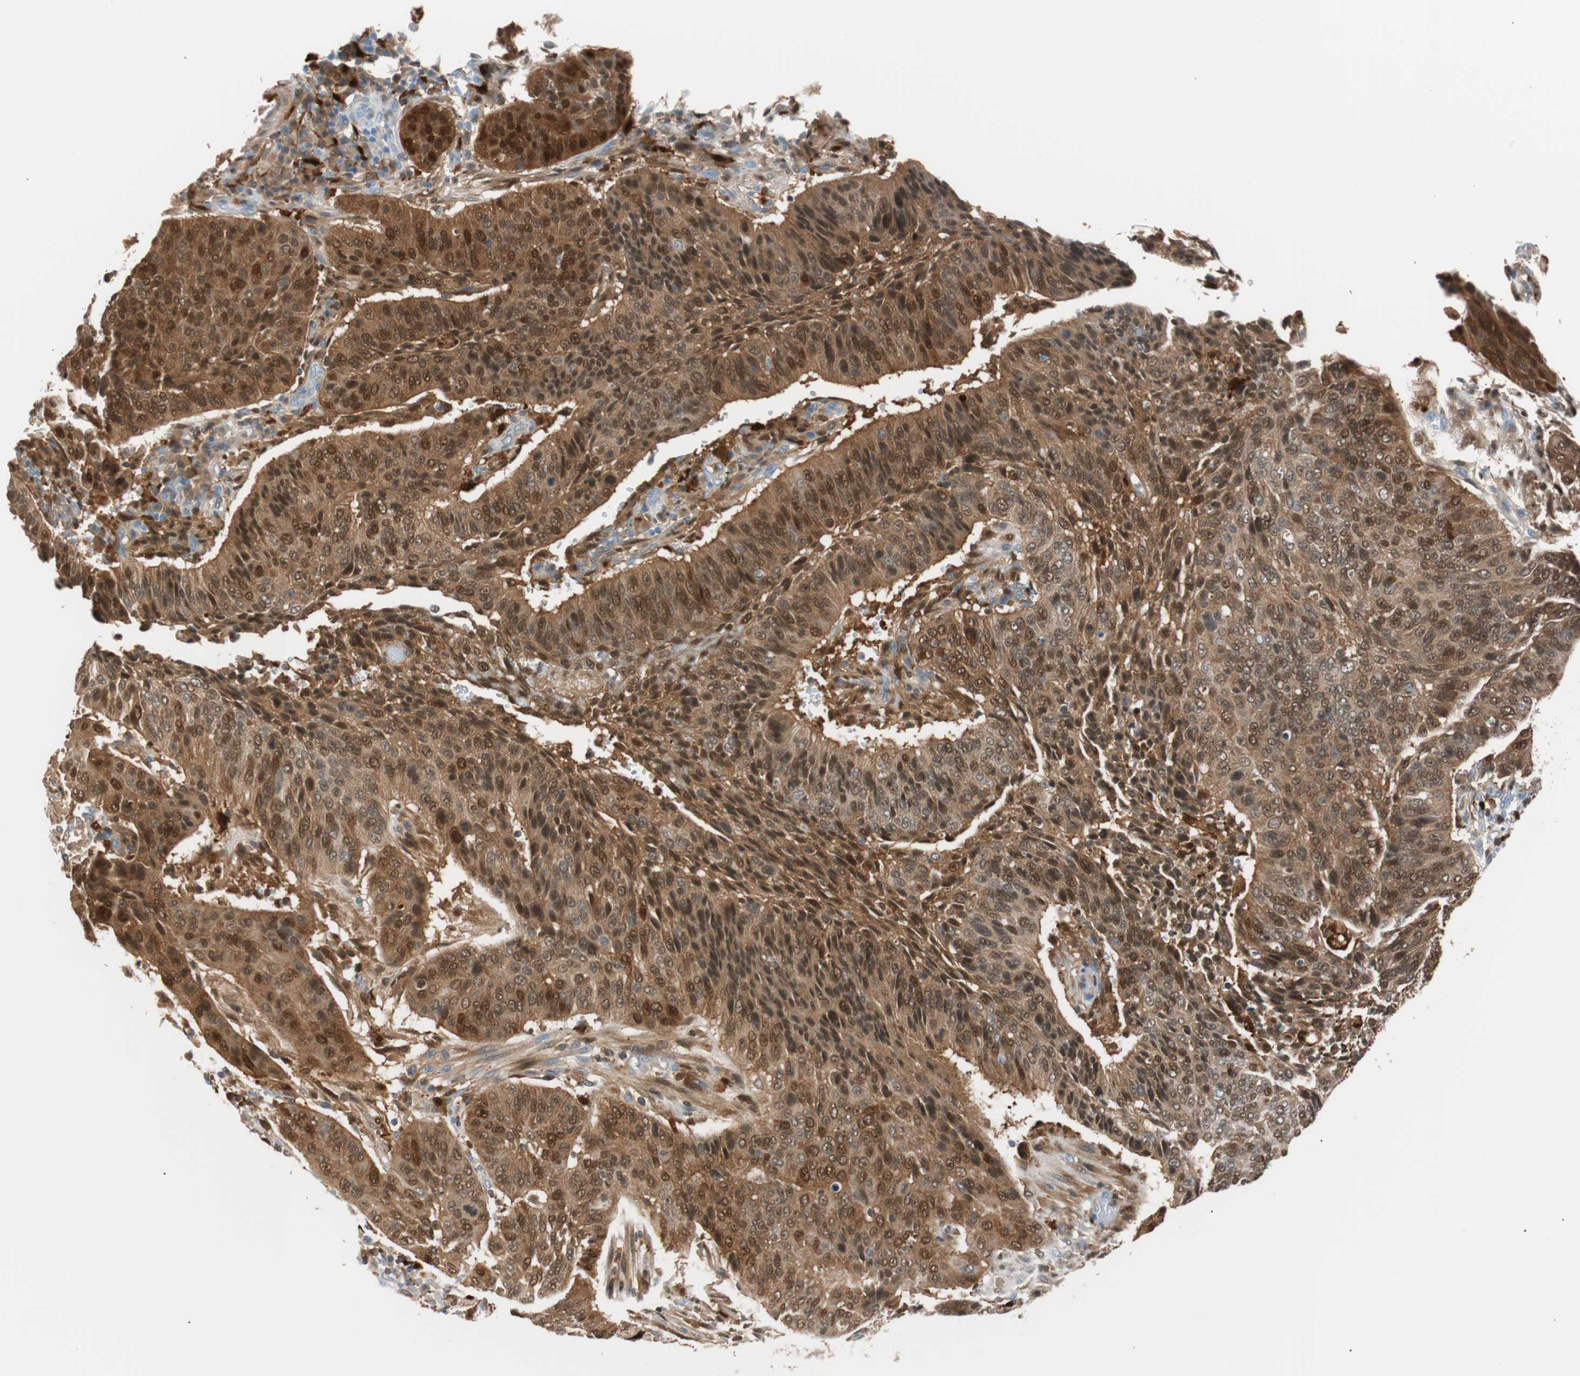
{"staining": {"intensity": "strong", "quantity": ">75%", "location": "cytoplasmic/membranous,nuclear"}, "tissue": "cervical cancer", "cell_type": "Tumor cells", "image_type": "cancer", "snomed": [{"axis": "morphology", "description": "Squamous cell carcinoma, NOS"}, {"axis": "topography", "description": "Cervix"}], "caption": "A photomicrograph of squamous cell carcinoma (cervical) stained for a protein displays strong cytoplasmic/membranous and nuclear brown staining in tumor cells.", "gene": "IL18", "patient": {"sex": "female", "age": 39}}